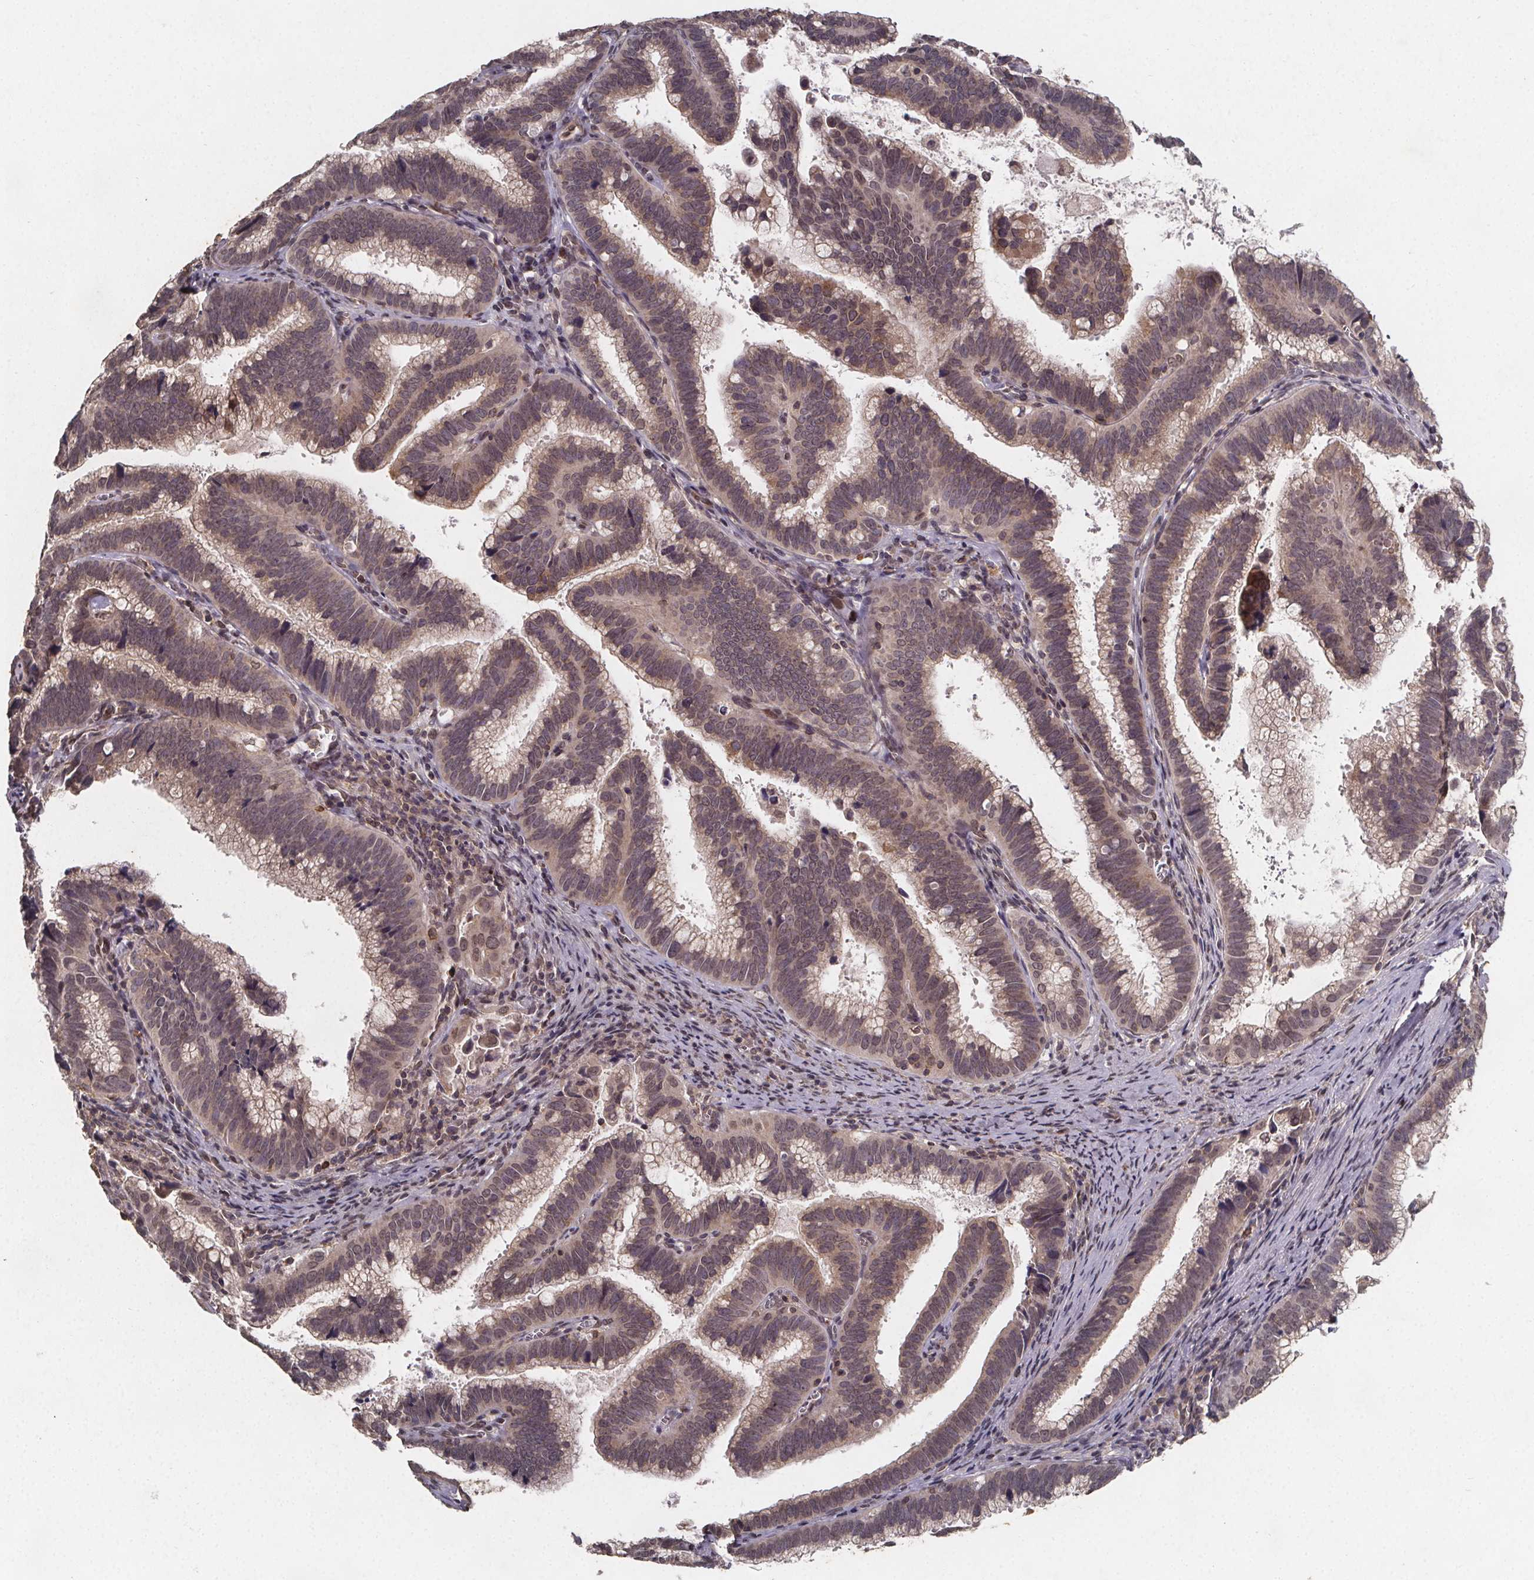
{"staining": {"intensity": "moderate", "quantity": "25%-75%", "location": "cytoplasmic/membranous,nuclear"}, "tissue": "cervical cancer", "cell_type": "Tumor cells", "image_type": "cancer", "snomed": [{"axis": "morphology", "description": "Adenocarcinoma, NOS"}, {"axis": "topography", "description": "Cervix"}], "caption": "Protein expression analysis of adenocarcinoma (cervical) reveals moderate cytoplasmic/membranous and nuclear positivity in approximately 25%-75% of tumor cells. The staining was performed using DAB (3,3'-diaminobenzidine) to visualize the protein expression in brown, while the nuclei were stained in blue with hematoxylin (Magnification: 20x).", "gene": "PIERCE2", "patient": {"sex": "female", "age": 61}}